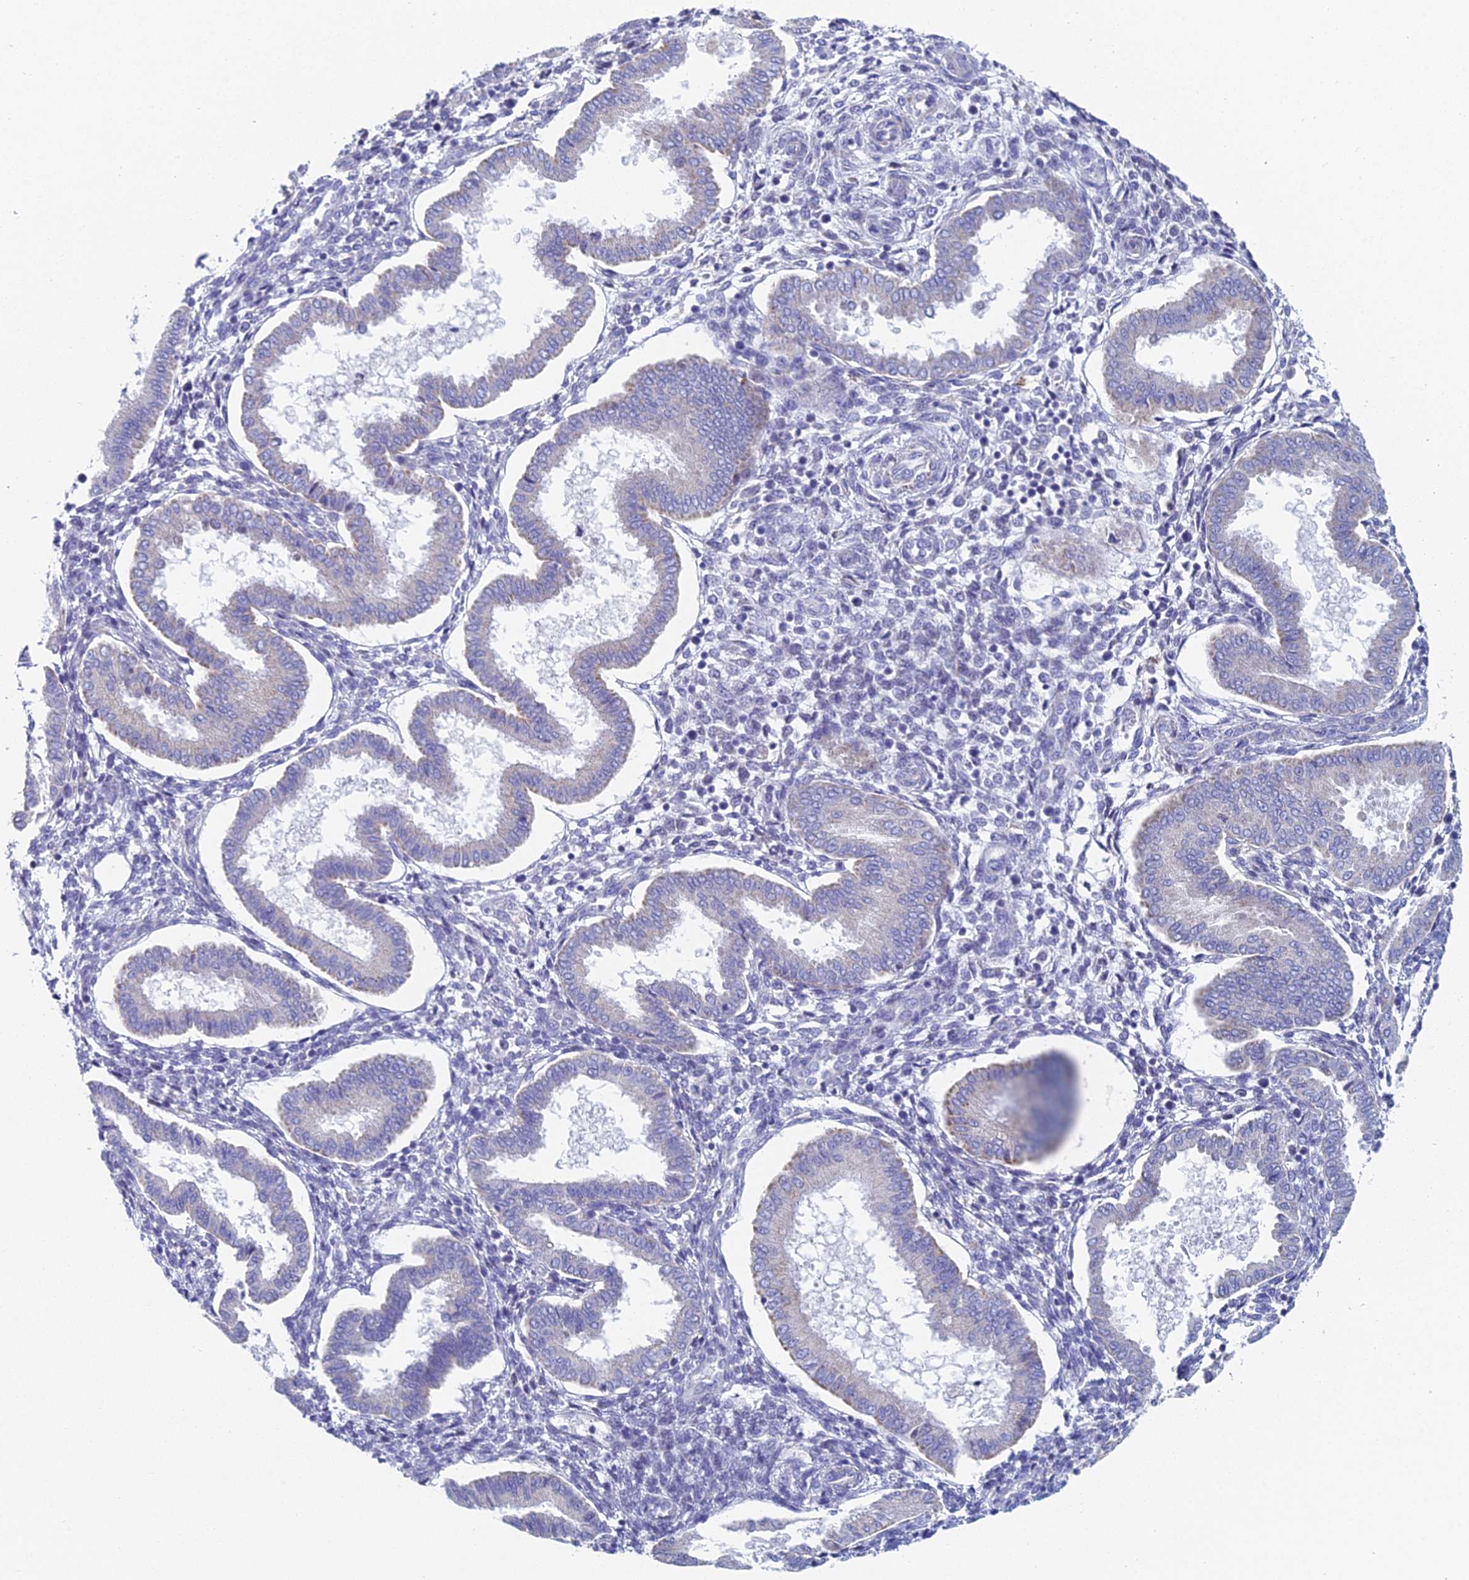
{"staining": {"intensity": "negative", "quantity": "none", "location": "none"}, "tissue": "endometrium", "cell_type": "Cells in endometrial stroma", "image_type": "normal", "snomed": [{"axis": "morphology", "description": "Normal tissue, NOS"}, {"axis": "topography", "description": "Endometrium"}], "caption": "The micrograph exhibits no significant expression in cells in endometrial stroma of endometrium.", "gene": "ACSM1", "patient": {"sex": "female", "age": 24}}